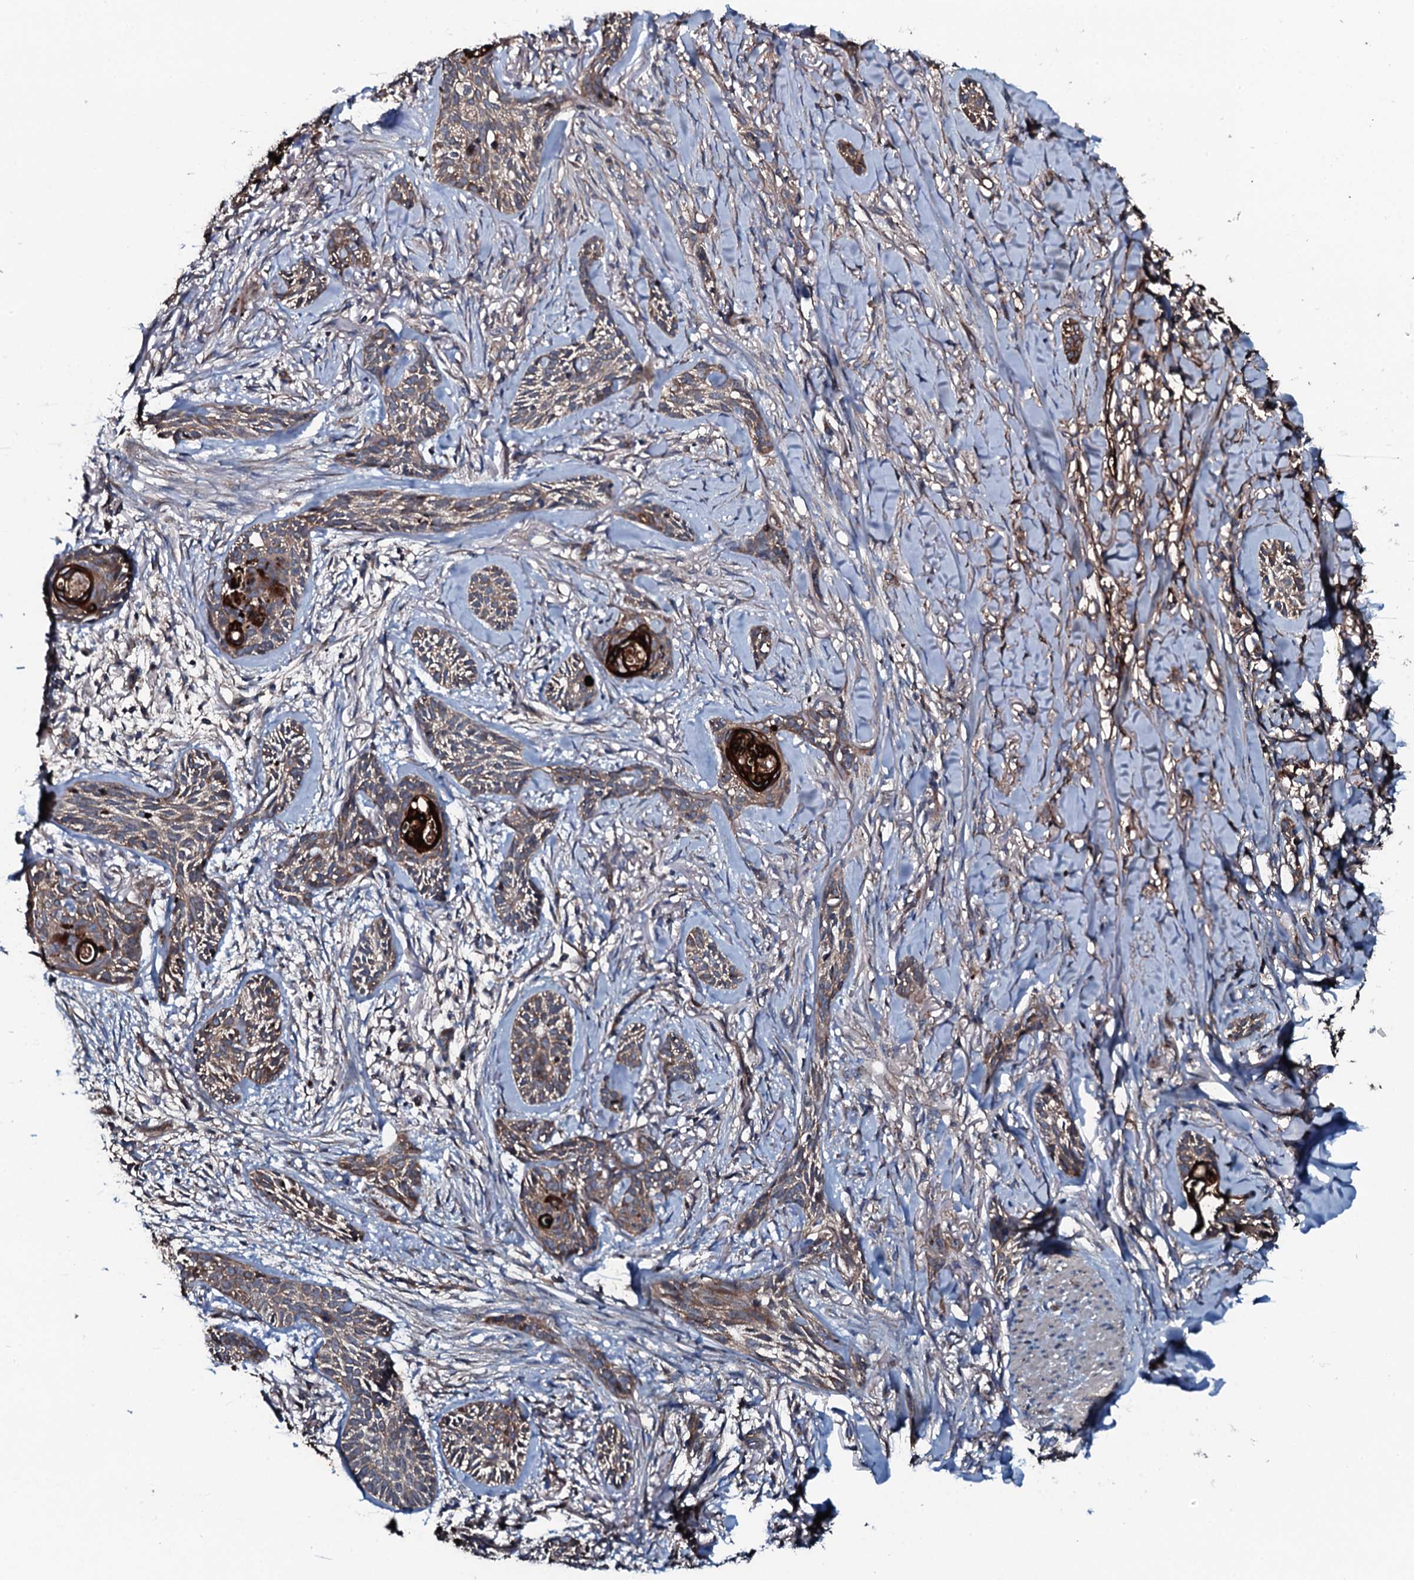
{"staining": {"intensity": "moderate", "quantity": ">75%", "location": "cytoplasmic/membranous"}, "tissue": "skin cancer", "cell_type": "Tumor cells", "image_type": "cancer", "snomed": [{"axis": "morphology", "description": "Basal cell carcinoma"}, {"axis": "topography", "description": "Skin"}], "caption": "There is medium levels of moderate cytoplasmic/membranous staining in tumor cells of basal cell carcinoma (skin), as demonstrated by immunohistochemical staining (brown color).", "gene": "TRIM7", "patient": {"sex": "female", "age": 59}}